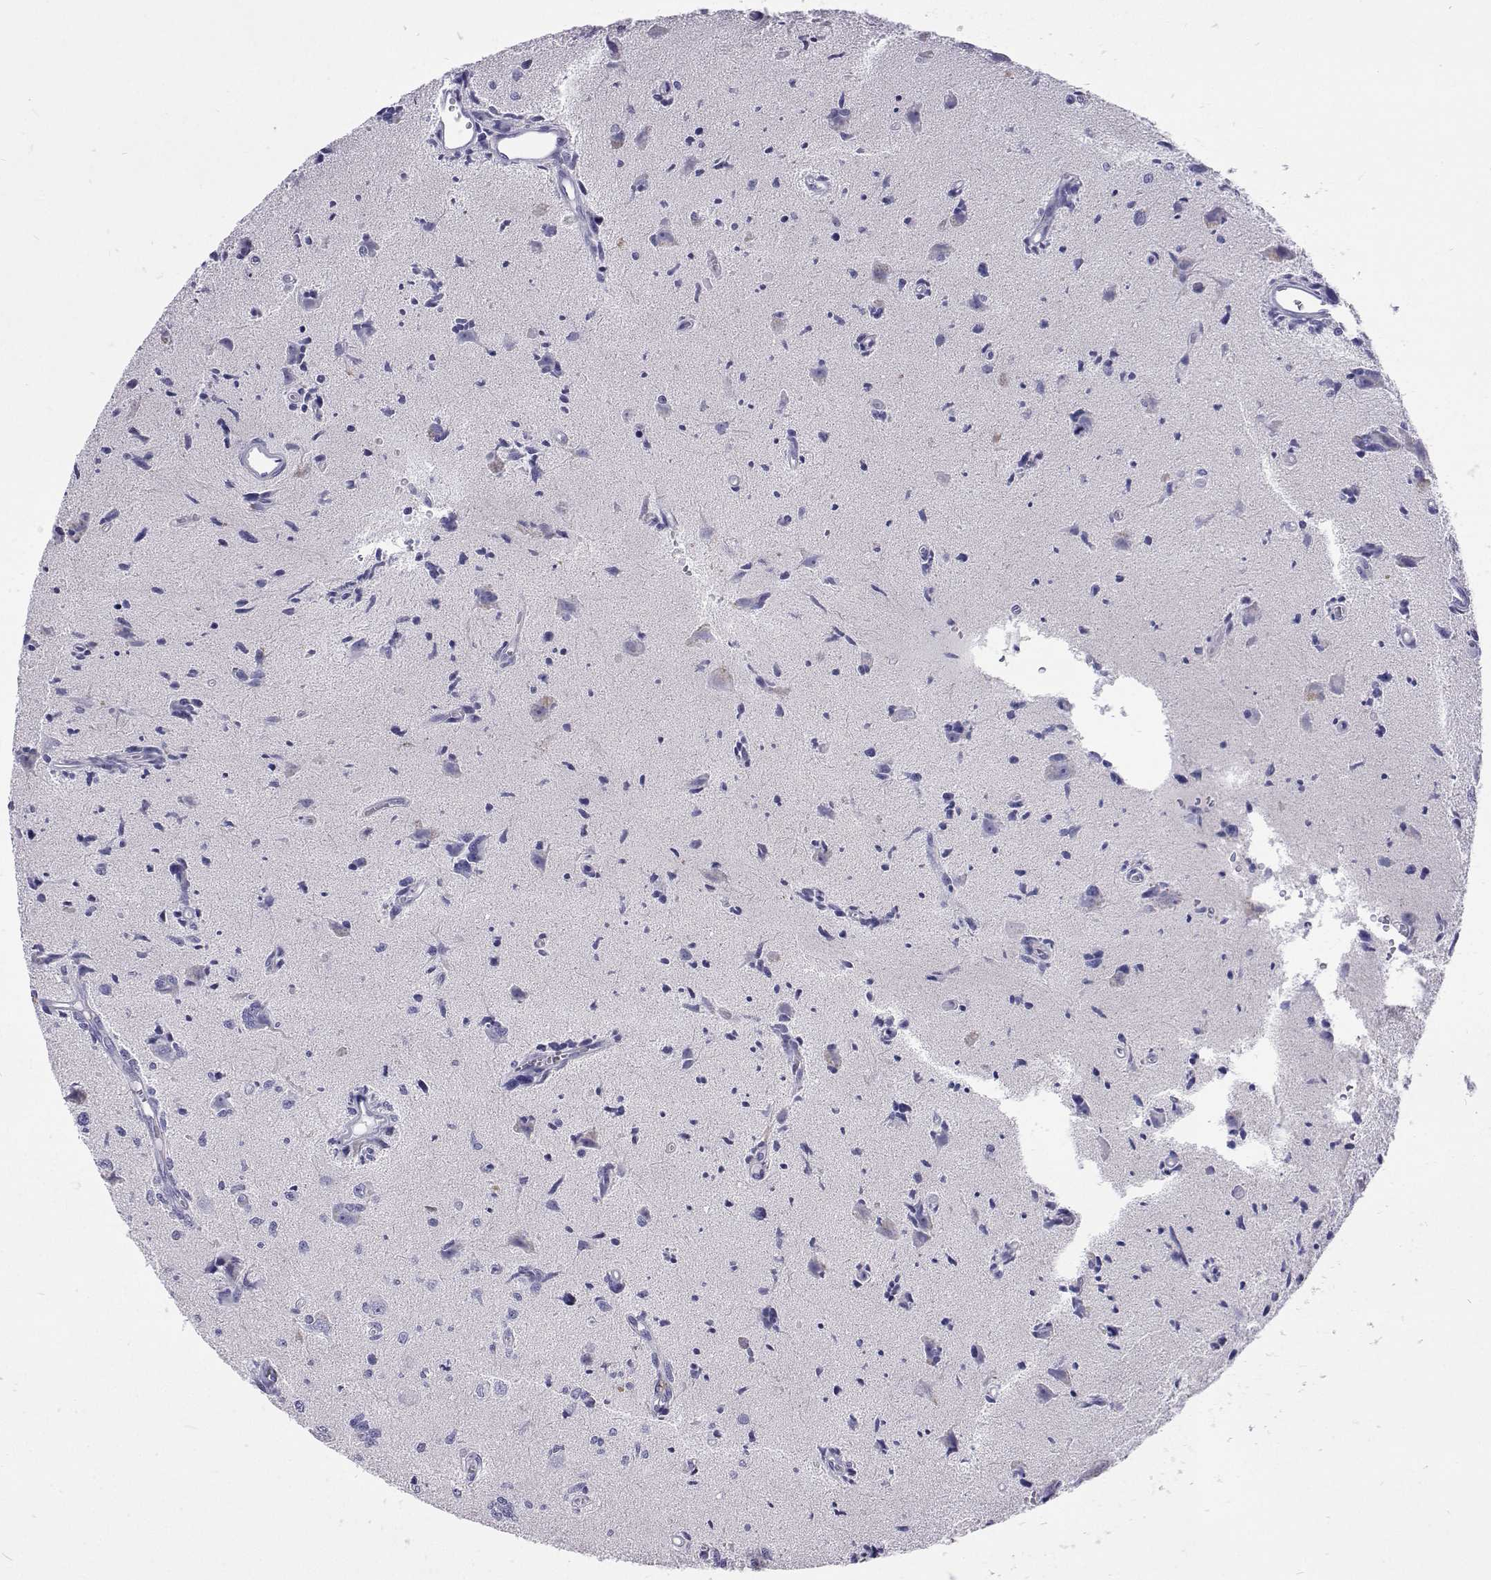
{"staining": {"intensity": "negative", "quantity": "none", "location": "none"}, "tissue": "glioma", "cell_type": "Tumor cells", "image_type": "cancer", "snomed": [{"axis": "morphology", "description": "Glioma, malignant, High grade"}, {"axis": "topography", "description": "Brain"}], "caption": "IHC image of human high-grade glioma (malignant) stained for a protein (brown), which displays no staining in tumor cells.", "gene": "UMODL1", "patient": {"sex": "male", "age": 67}}